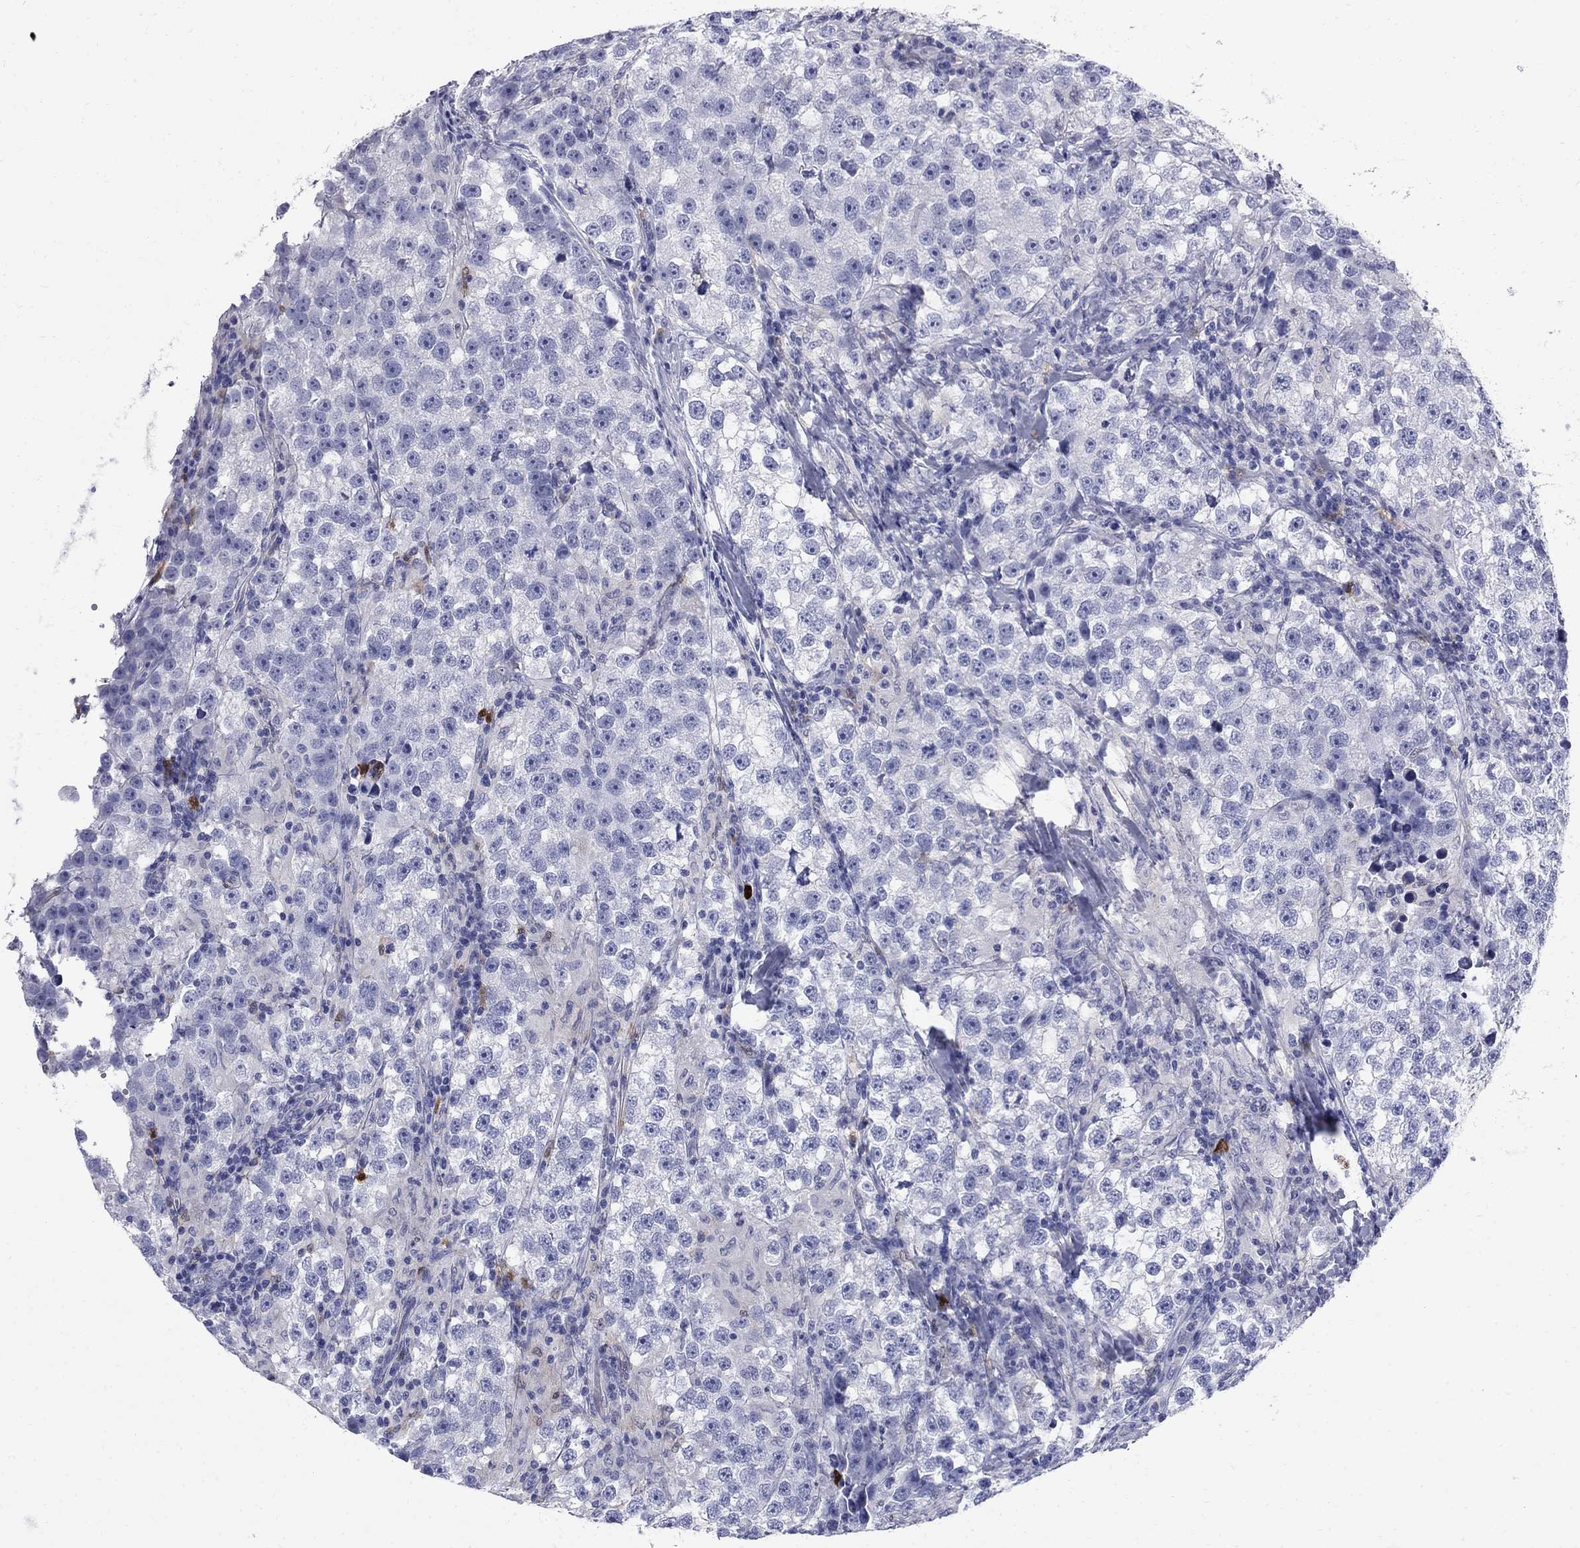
{"staining": {"intensity": "negative", "quantity": "none", "location": "none"}, "tissue": "testis cancer", "cell_type": "Tumor cells", "image_type": "cancer", "snomed": [{"axis": "morphology", "description": "Seminoma, NOS"}, {"axis": "topography", "description": "Testis"}], "caption": "Tumor cells show no significant positivity in testis seminoma.", "gene": "SERPINB2", "patient": {"sex": "male", "age": 46}}